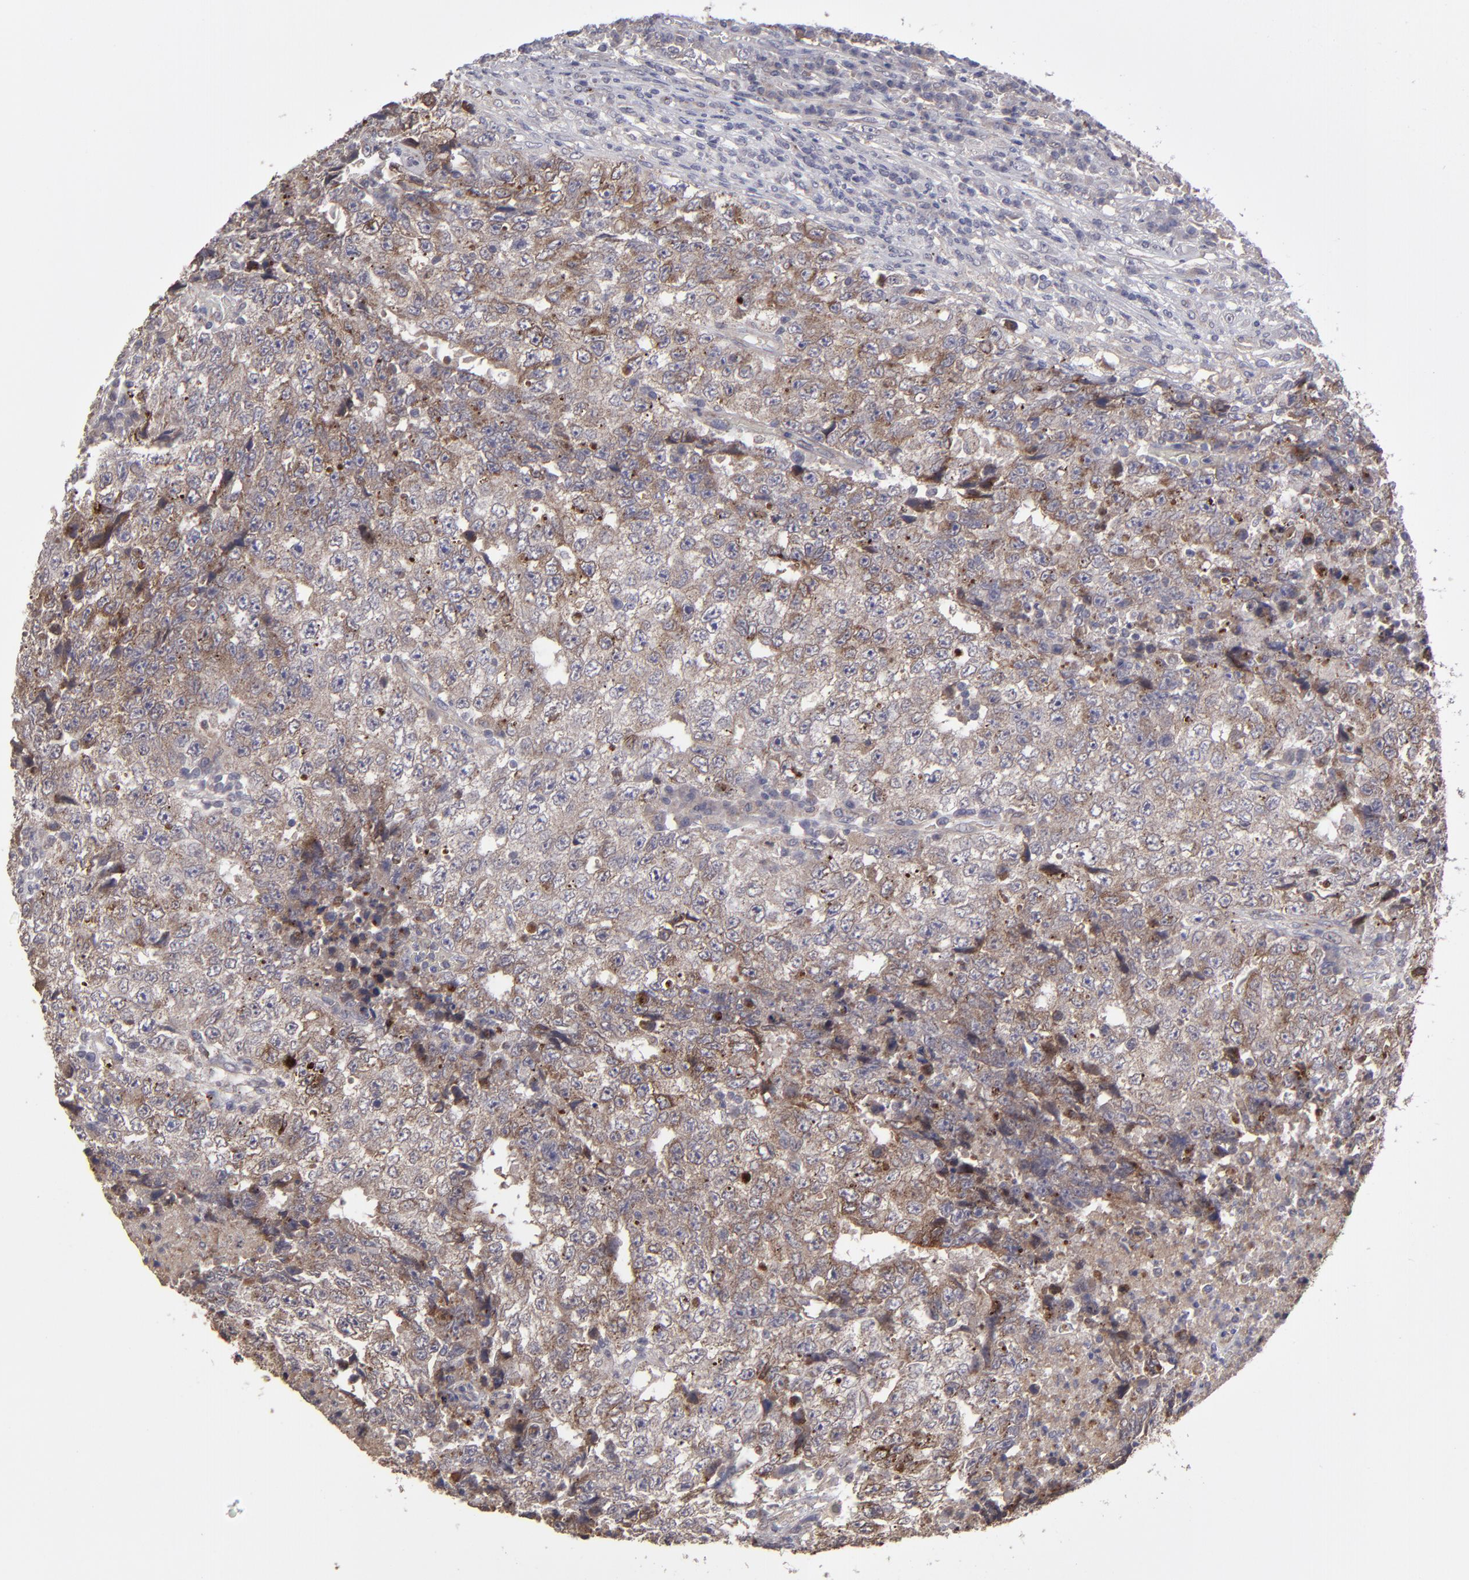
{"staining": {"intensity": "moderate", "quantity": "25%-75%", "location": "cytoplasmic/membranous"}, "tissue": "testis cancer", "cell_type": "Tumor cells", "image_type": "cancer", "snomed": [{"axis": "morphology", "description": "Necrosis, NOS"}, {"axis": "morphology", "description": "Carcinoma, Embryonal, NOS"}, {"axis": "topography", "description": "Testis"}], "caption": "Immunohistochemical staining of testis cancer demonstrates medium levels of moderate cytoplasmic/membranous positivity in about 25%-75% of tumor cells.", "gene": "ITGB5", "patient": {"sex": "male", "age": 19}}